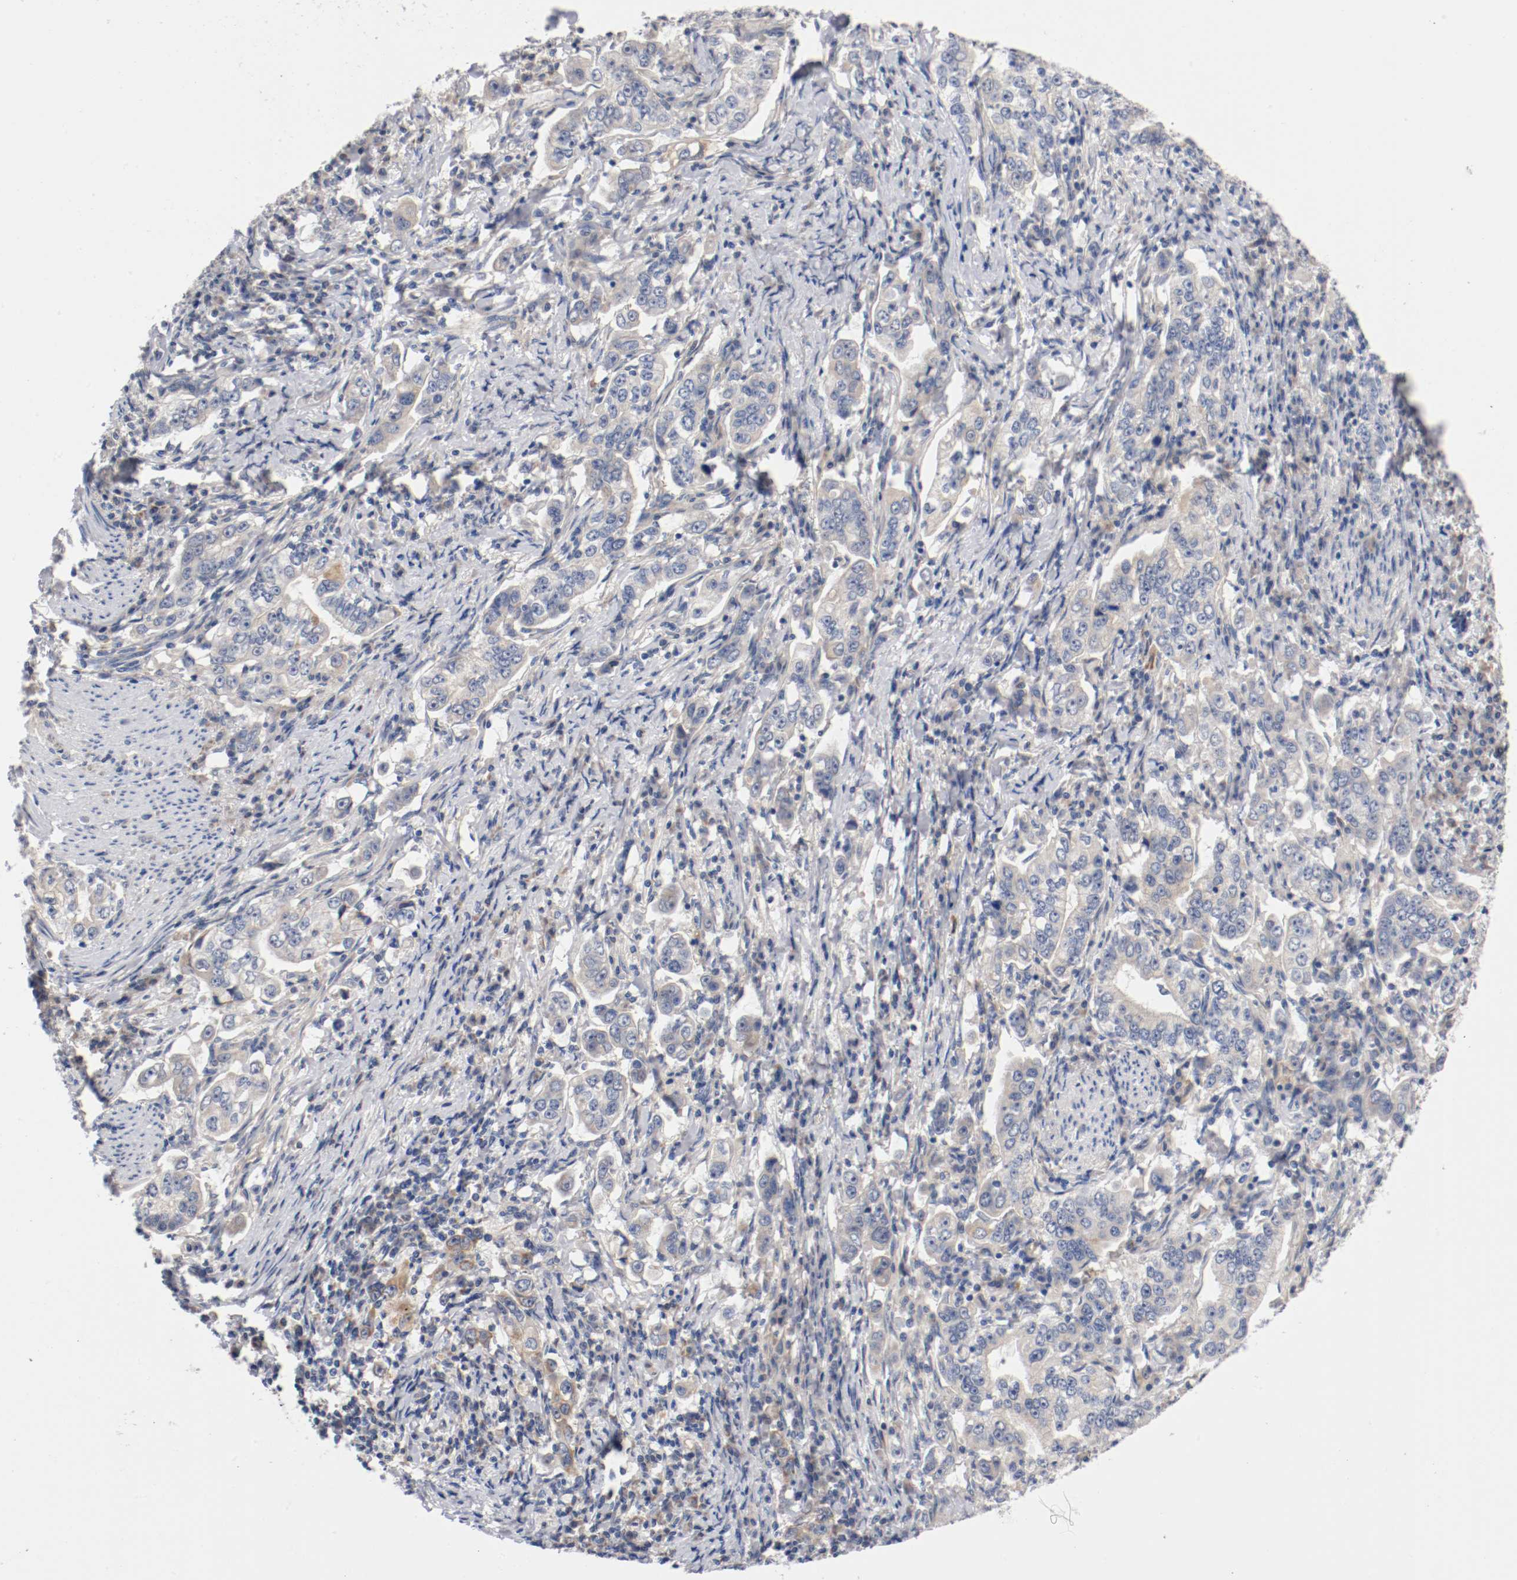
{"staining": {"intensity": "weak", "quantity": "25%-75%", "location": "cytoplasmic/membranous"}, "tissue": "stomach cancer", "cell_type": "Tumor cells", "image_type": "cancer", "snomed": [{"axis": "morphology", "description": "Adenocarcinoma, NOS"}, {"axis": "topography", "description": "Stomach, lower"}], "caption": "The histopathology image demonstrates staining of stomach cancer, revealing weak cytoplasmic/membranous protein positivity (brown color) within tumor cells. The staining is performed using DAB (3,3'-diaminobenzidine) brown chromogen to label protein expression. The nuclei are counter-stained blue using hematoxylin.", "gene": "PCSK6", "patient": {"sex": "female", "age": 72}}